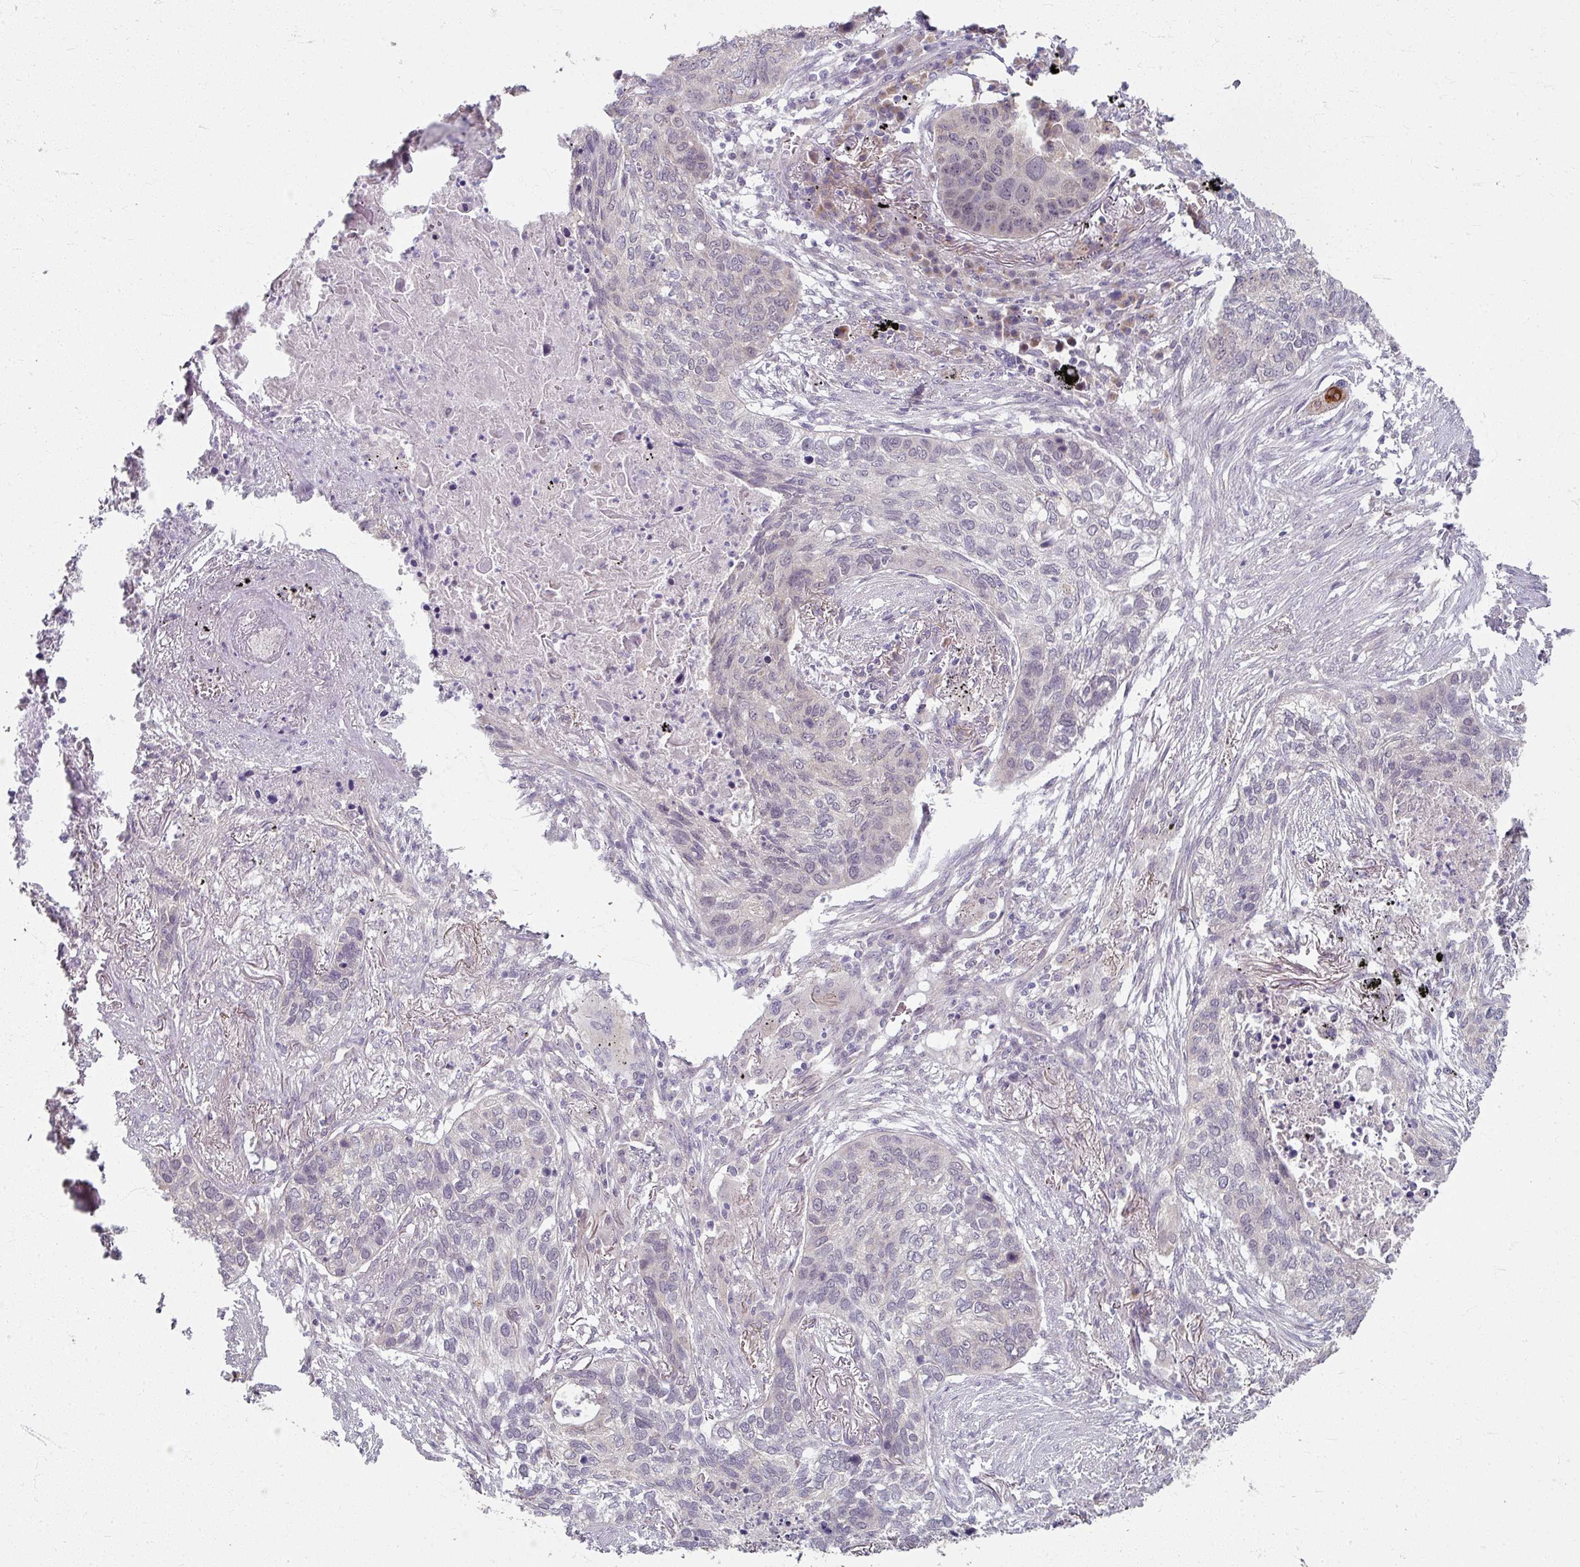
{"staining": {"intensity": "moderate", "quantity": "<25%", "location": "cytoplasmic/membranous"}, "tissue": "lung cancer", "cell_type": "Tumor cells", "image_type": "cancer", "snomed": [{"axis": "morphology", "description": "Squamous cell carcinoma, NOS"}, {"axis": "topography", "description": "Lung"}], "caption": "Approximately <25% of tumor cells in lung cancer (squamous cell carcinoma) demonstrate moderate cytoplasmic/membranous protein staining as visualized by brown immunohistochemical staining.", "gene": "KMT5C", "patient": {"sex": "female", "age": 63}}